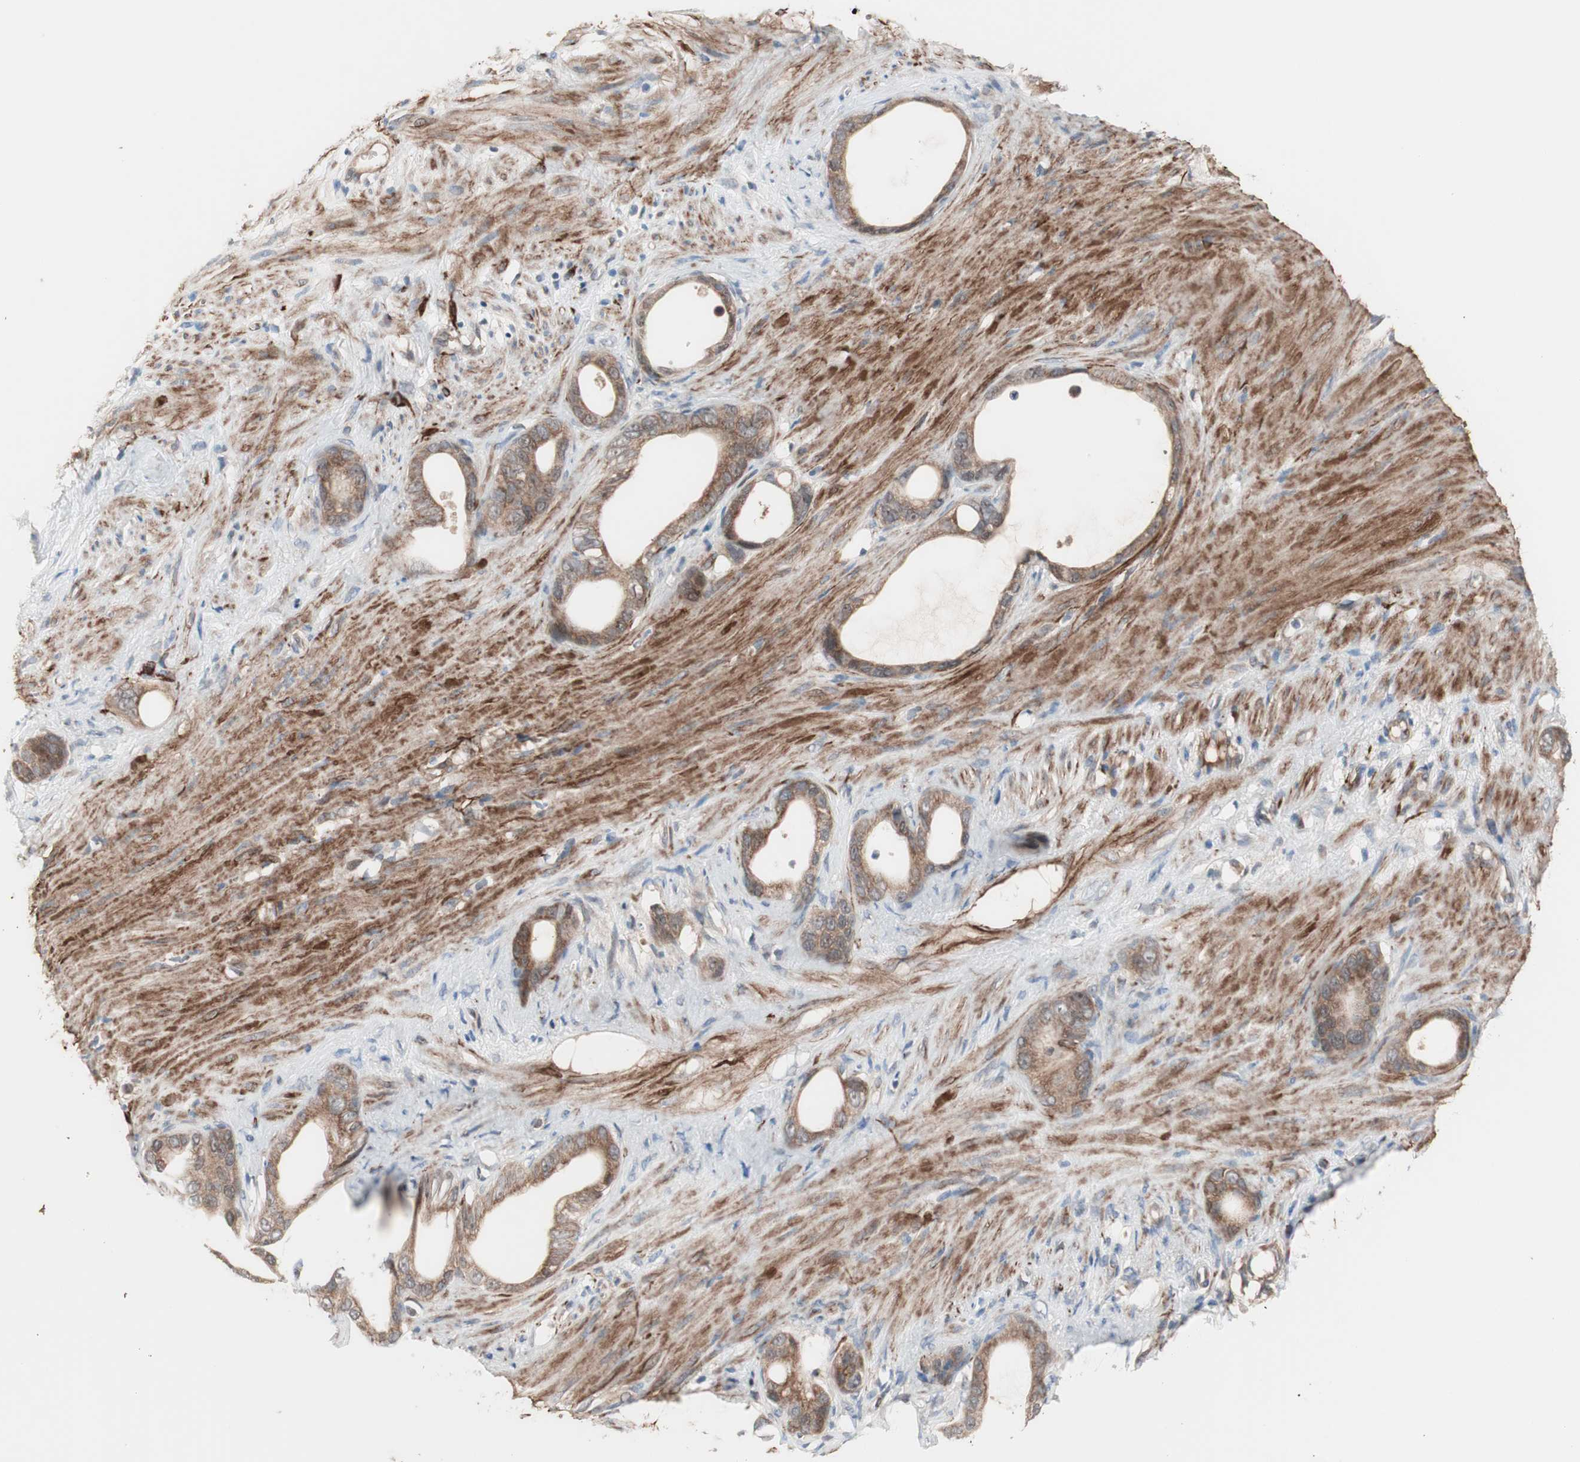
{"staining": {"intensity": "moderate", "quantity": ">75%", "location": "cytoplasmic/membranous"}, "tissue": "stomach cancer", "cell_type": "Tumor cells", "image_type": "cancer", "snomed": [{"axis": "morphology", "description": "Adenocarcinoma, NOS"}, {"axis": "topography", "description": "Stomach"}], "caption": "High-magnification brightfield microscopy of stomach adenocarcinoma stained with DAB (3,3'-diaminobenzidine) (brown) and counterstained with hematoxylin (blue). tumor cells exhibit moderate cytoplasmic/membranous positivity is present in about>75% of cells.", "gene": "HMBS", "patient": {"sex": "female", "age": 75}}